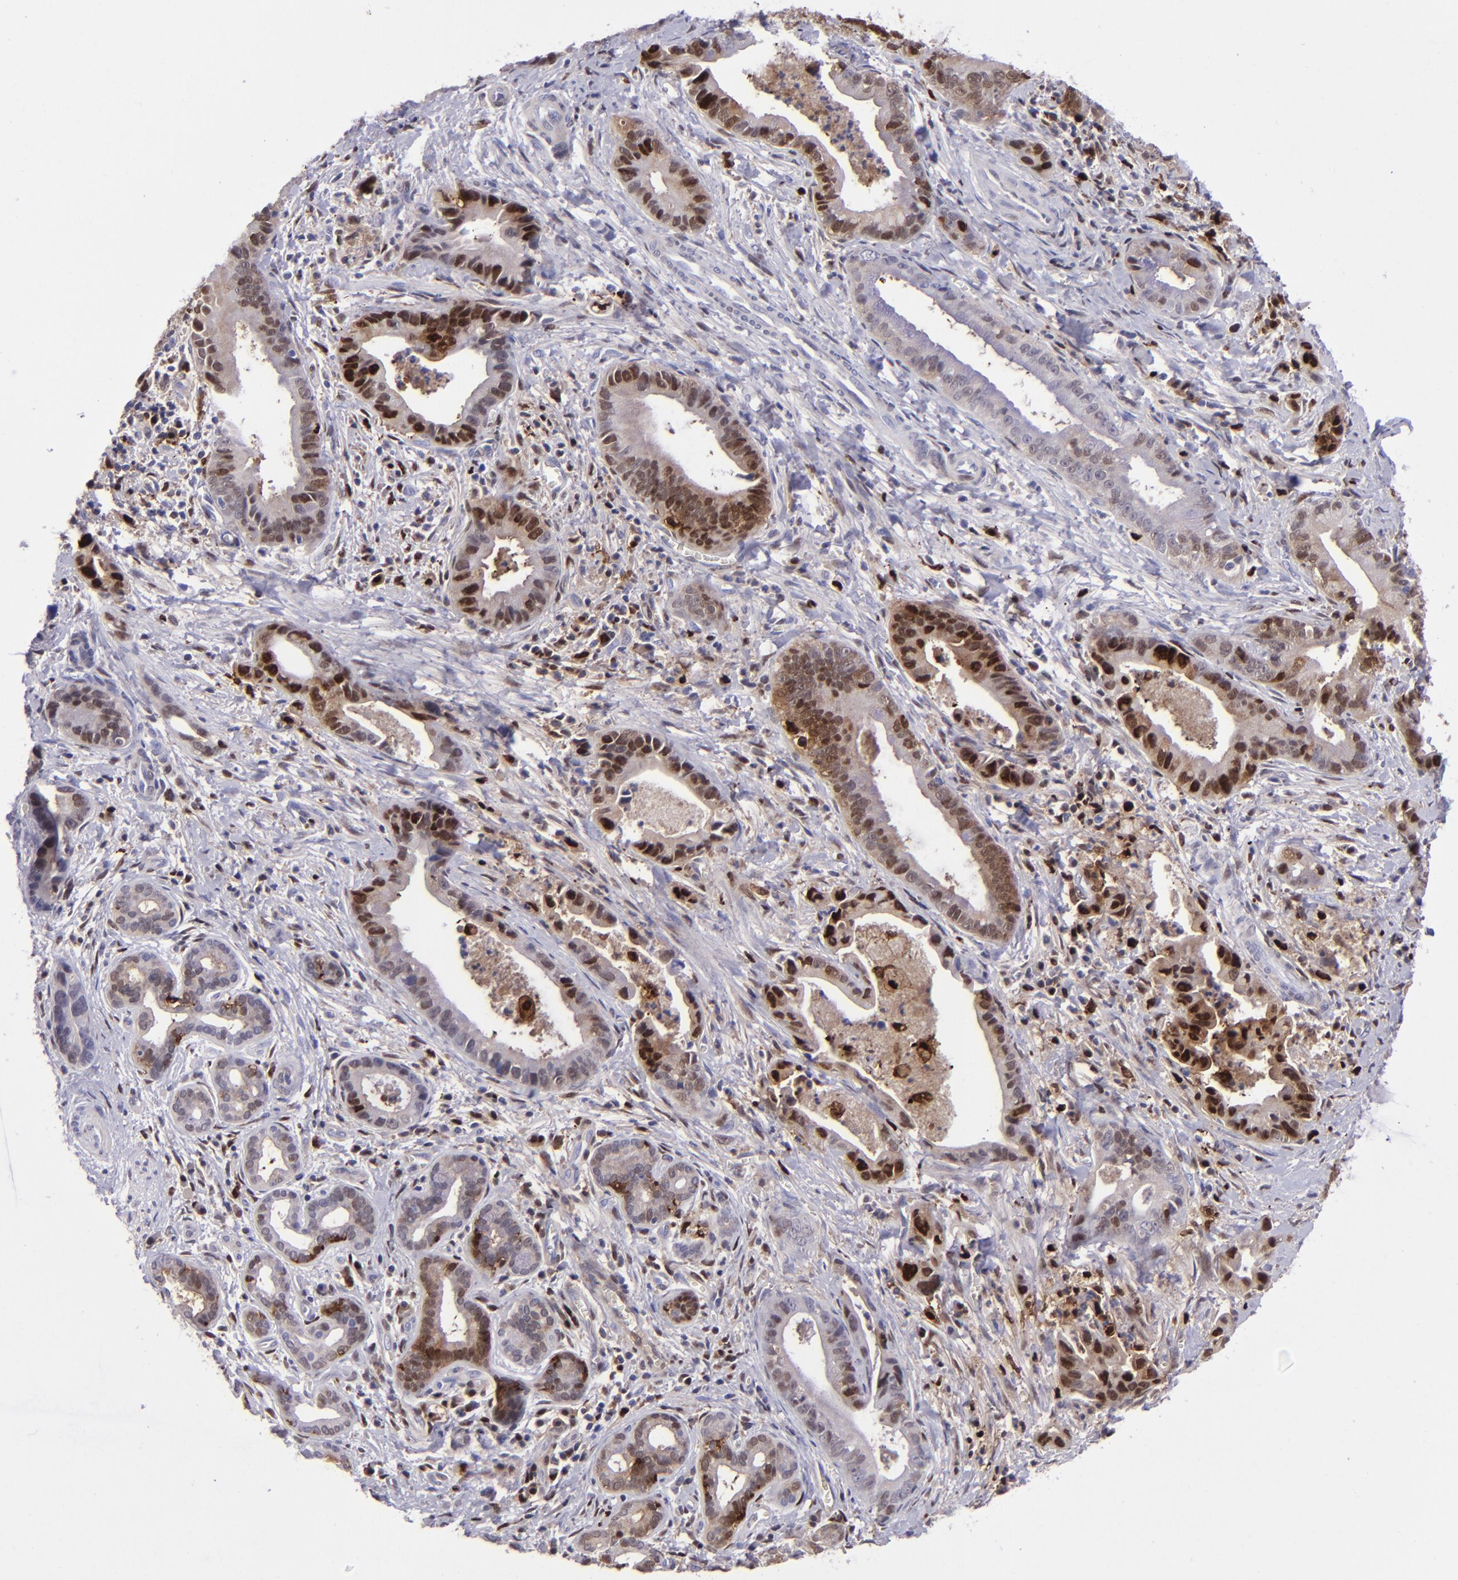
{"staining": {"intensity": "strong", "quantity": "25%-75%", "location": "cytoplasmic/membranous,nuclear"}, "tissue": "liver cancer", "cell_type": "Tumor cells", "image_type": "cancer", "snomed": [{"axis": "morphology", "description": "Cholangiocarcinoma"}, {"axis": "topography", "description": "Liver"}], "caption": "The photomicrograph exhibits a brown stain indicating the presence of a protein in the cytoplasmic/membranous and nuclear of tumor cells in liver cancer. The staining was performed using DAB (3,3'-diaminobenzidine) to visualize the protein expression in brown, while the nuclei were stained in blue with hematoxylin (Magnification: 20x).", "gene": "TYMP", "patient": {"sex": "female", "age": 55}}